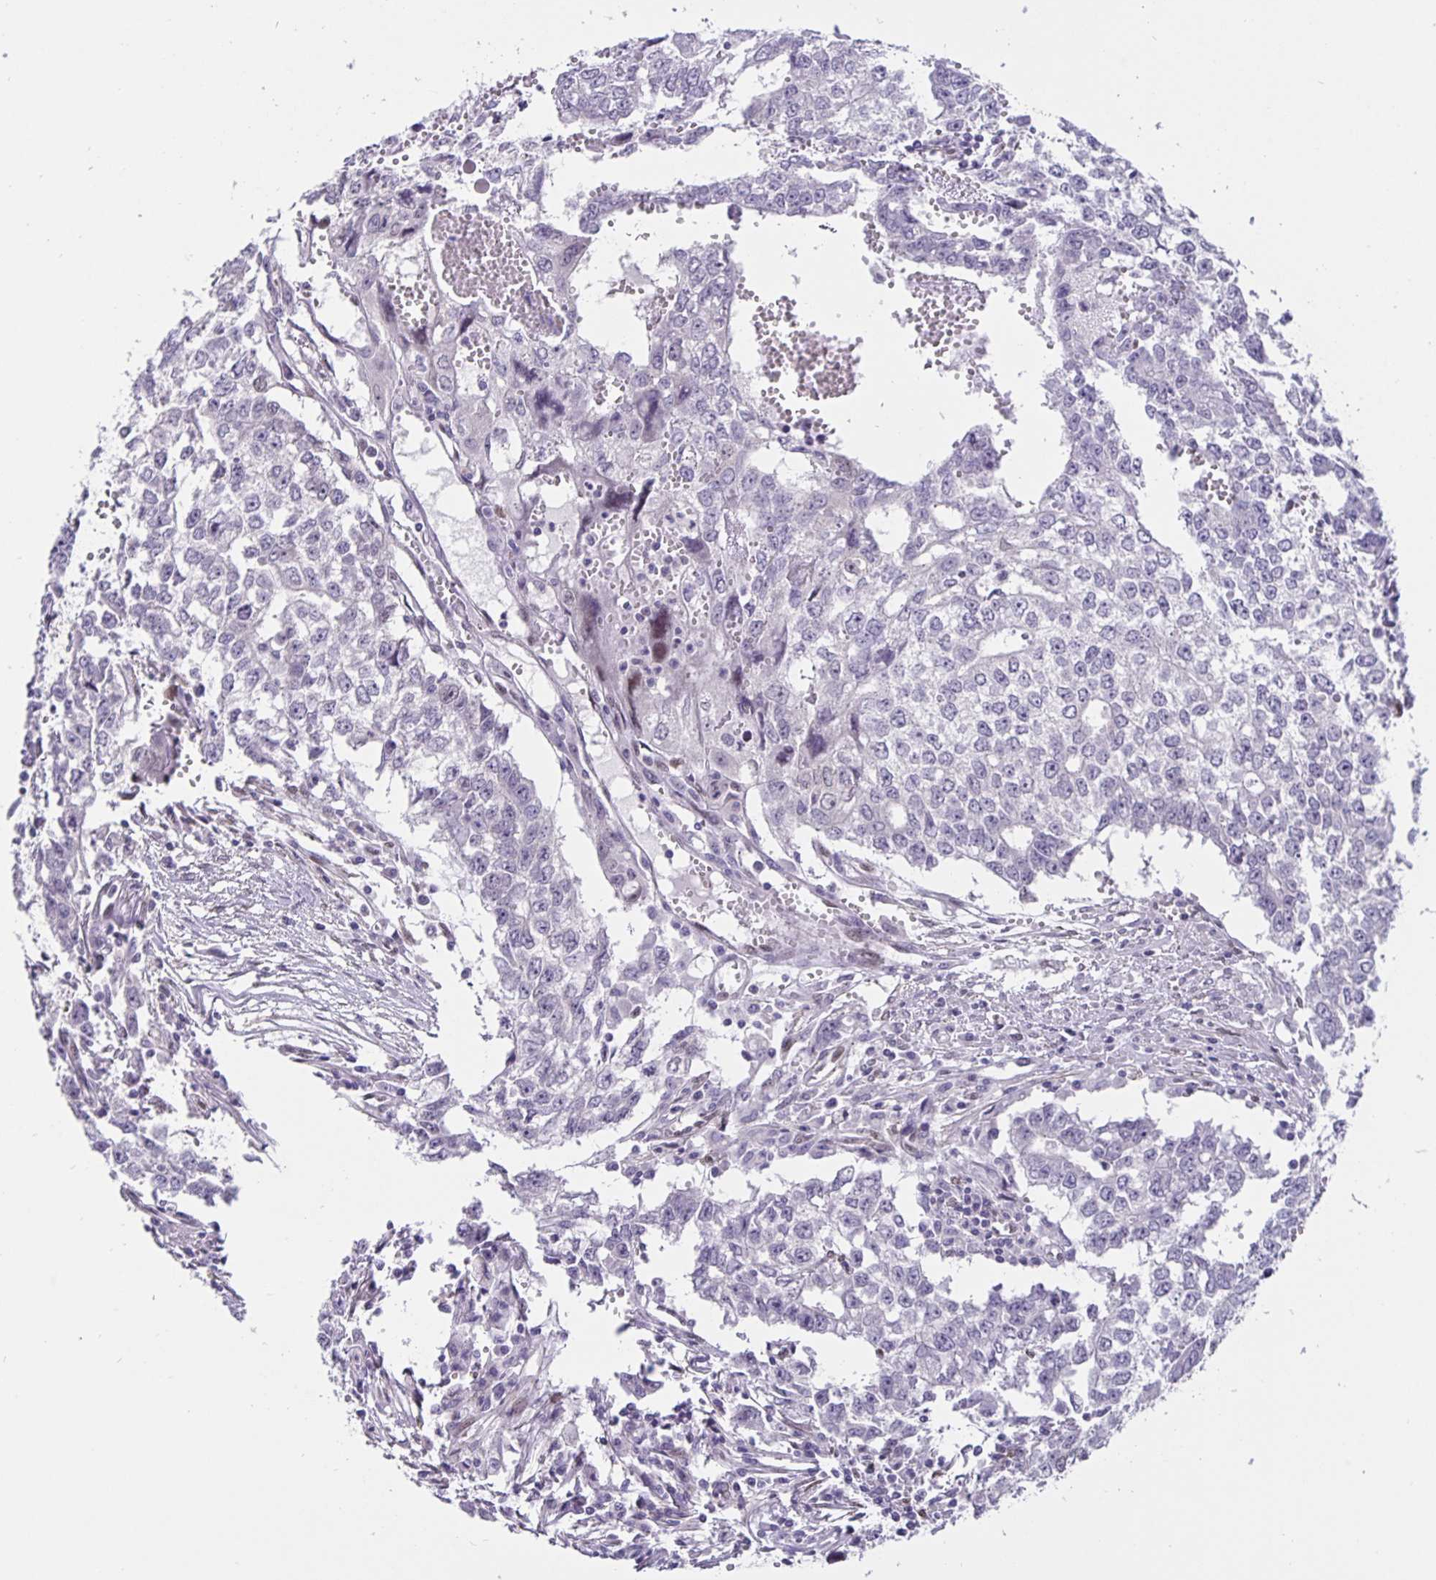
{"staining": {"intensity": "negative", "quantity": "none", "location": "none"}, "tissue": "testis cancer", "cell_type": "Tumor cells", "image_type": "cancer", "snomed": [{"axis": "morphology", "description": "Carcinoma, Embryonal, NOS"}, {"axis": "morphology", "description": "Teratoma, malignant, NOS"}, {"axis": "topography", "description": "Testis"}], "caption": "Testis malignant teratoma was stained to show a protein in brown. There is no significant staining in tumor cells.", "gene": "FOSL2", "patient": {"sex": "male", "age": 24}}